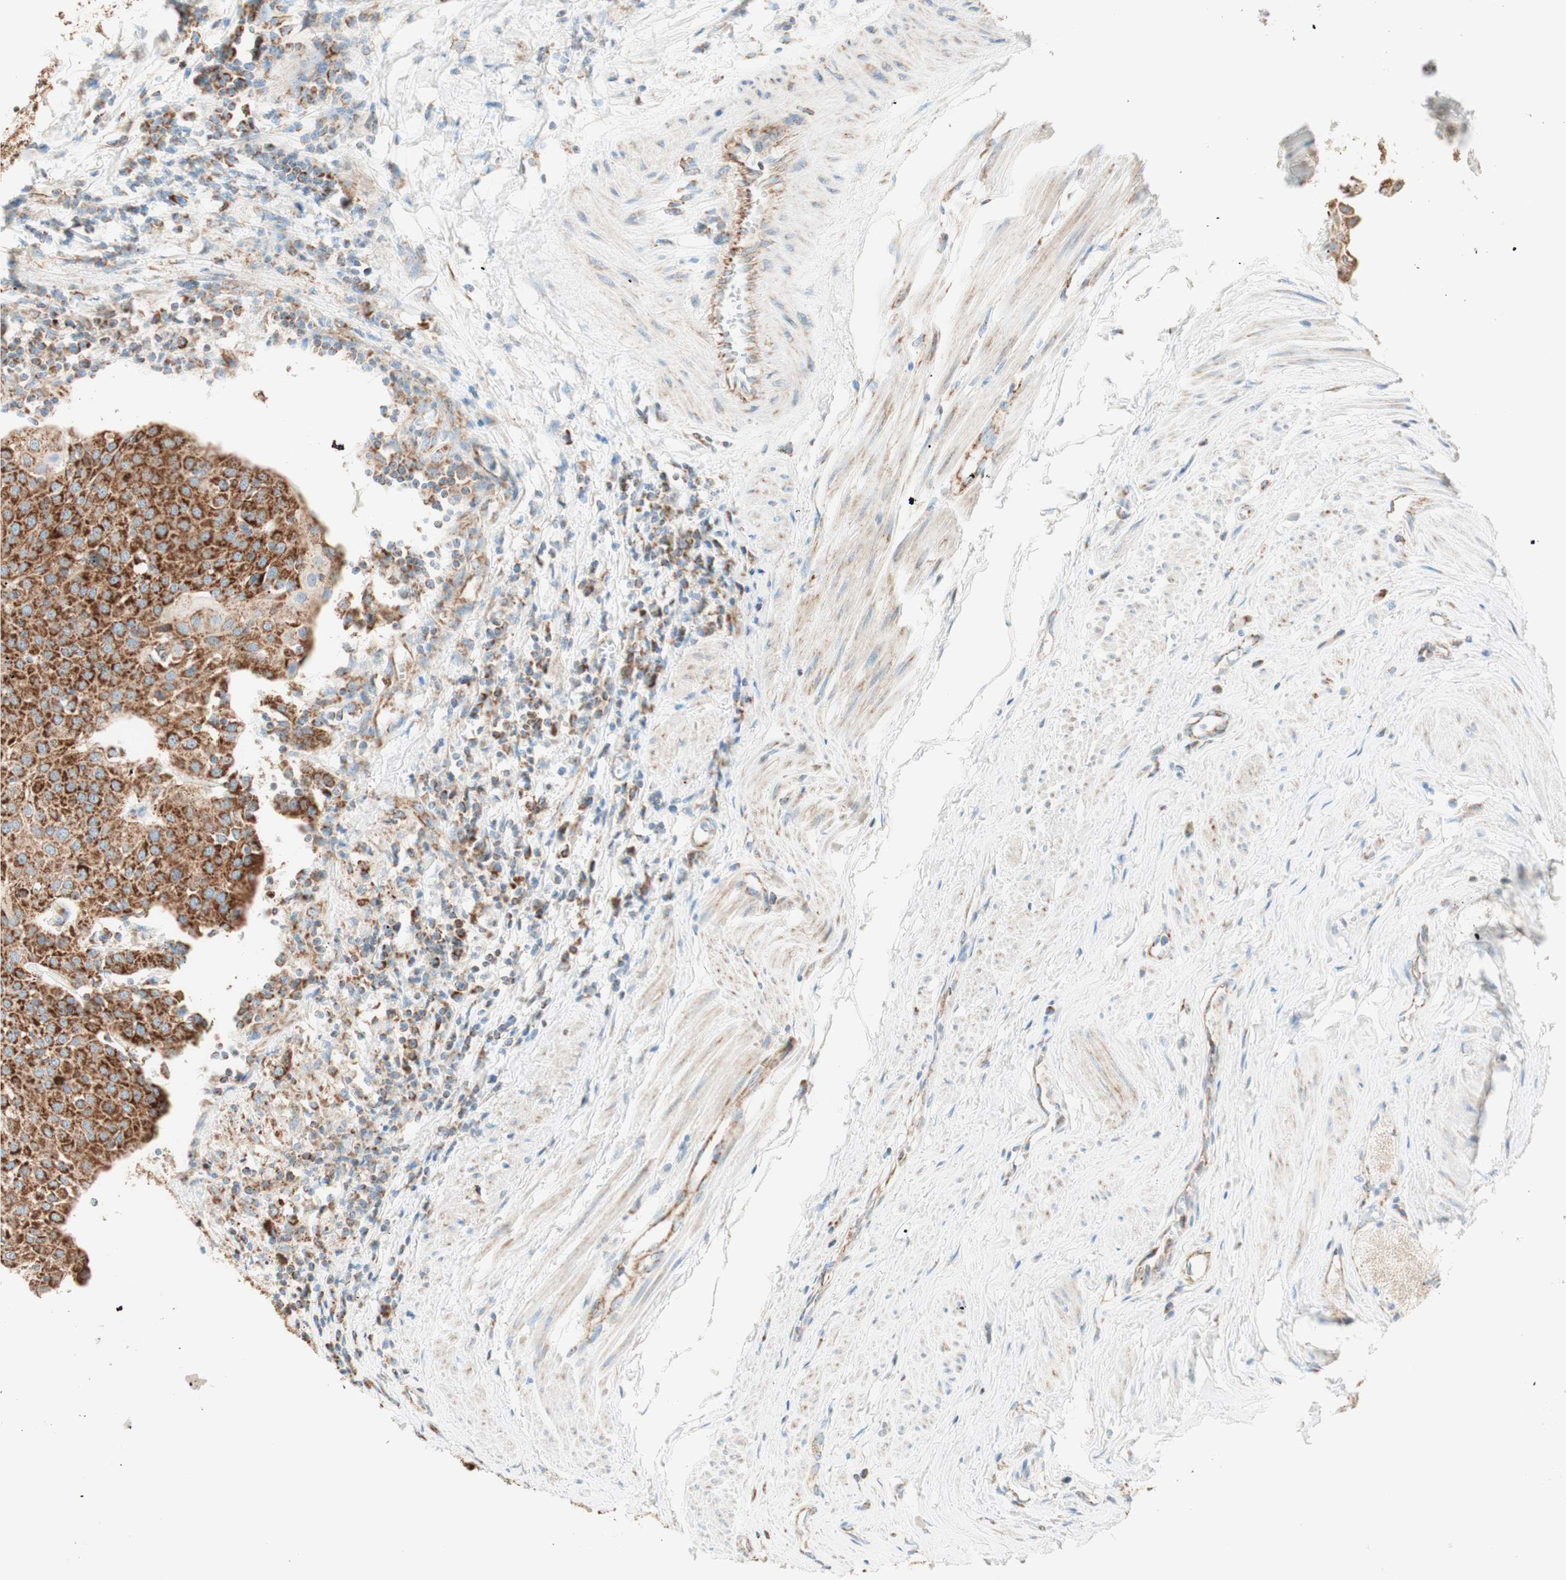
{"staining": {"intensity": "strong", "quantity": ">75%", "location": "cytoplasmic/membranous"}, "tissue": "urothelial cancer", "cell_type": "Tumor cells", "image_type": "cancer", "snomed": [{"axis": "morphology", "description": "Urothelial carcinoma, High grade"}, {"axis": "topography", "description": "Urinary bladder"}], "caption": "Tumor cells show strong cytoplasmic/membranous staining in about >75% of cells in urothelial cancer.", "gene": "TOMM20", "patient": {"sex": "female", "age": 85}}